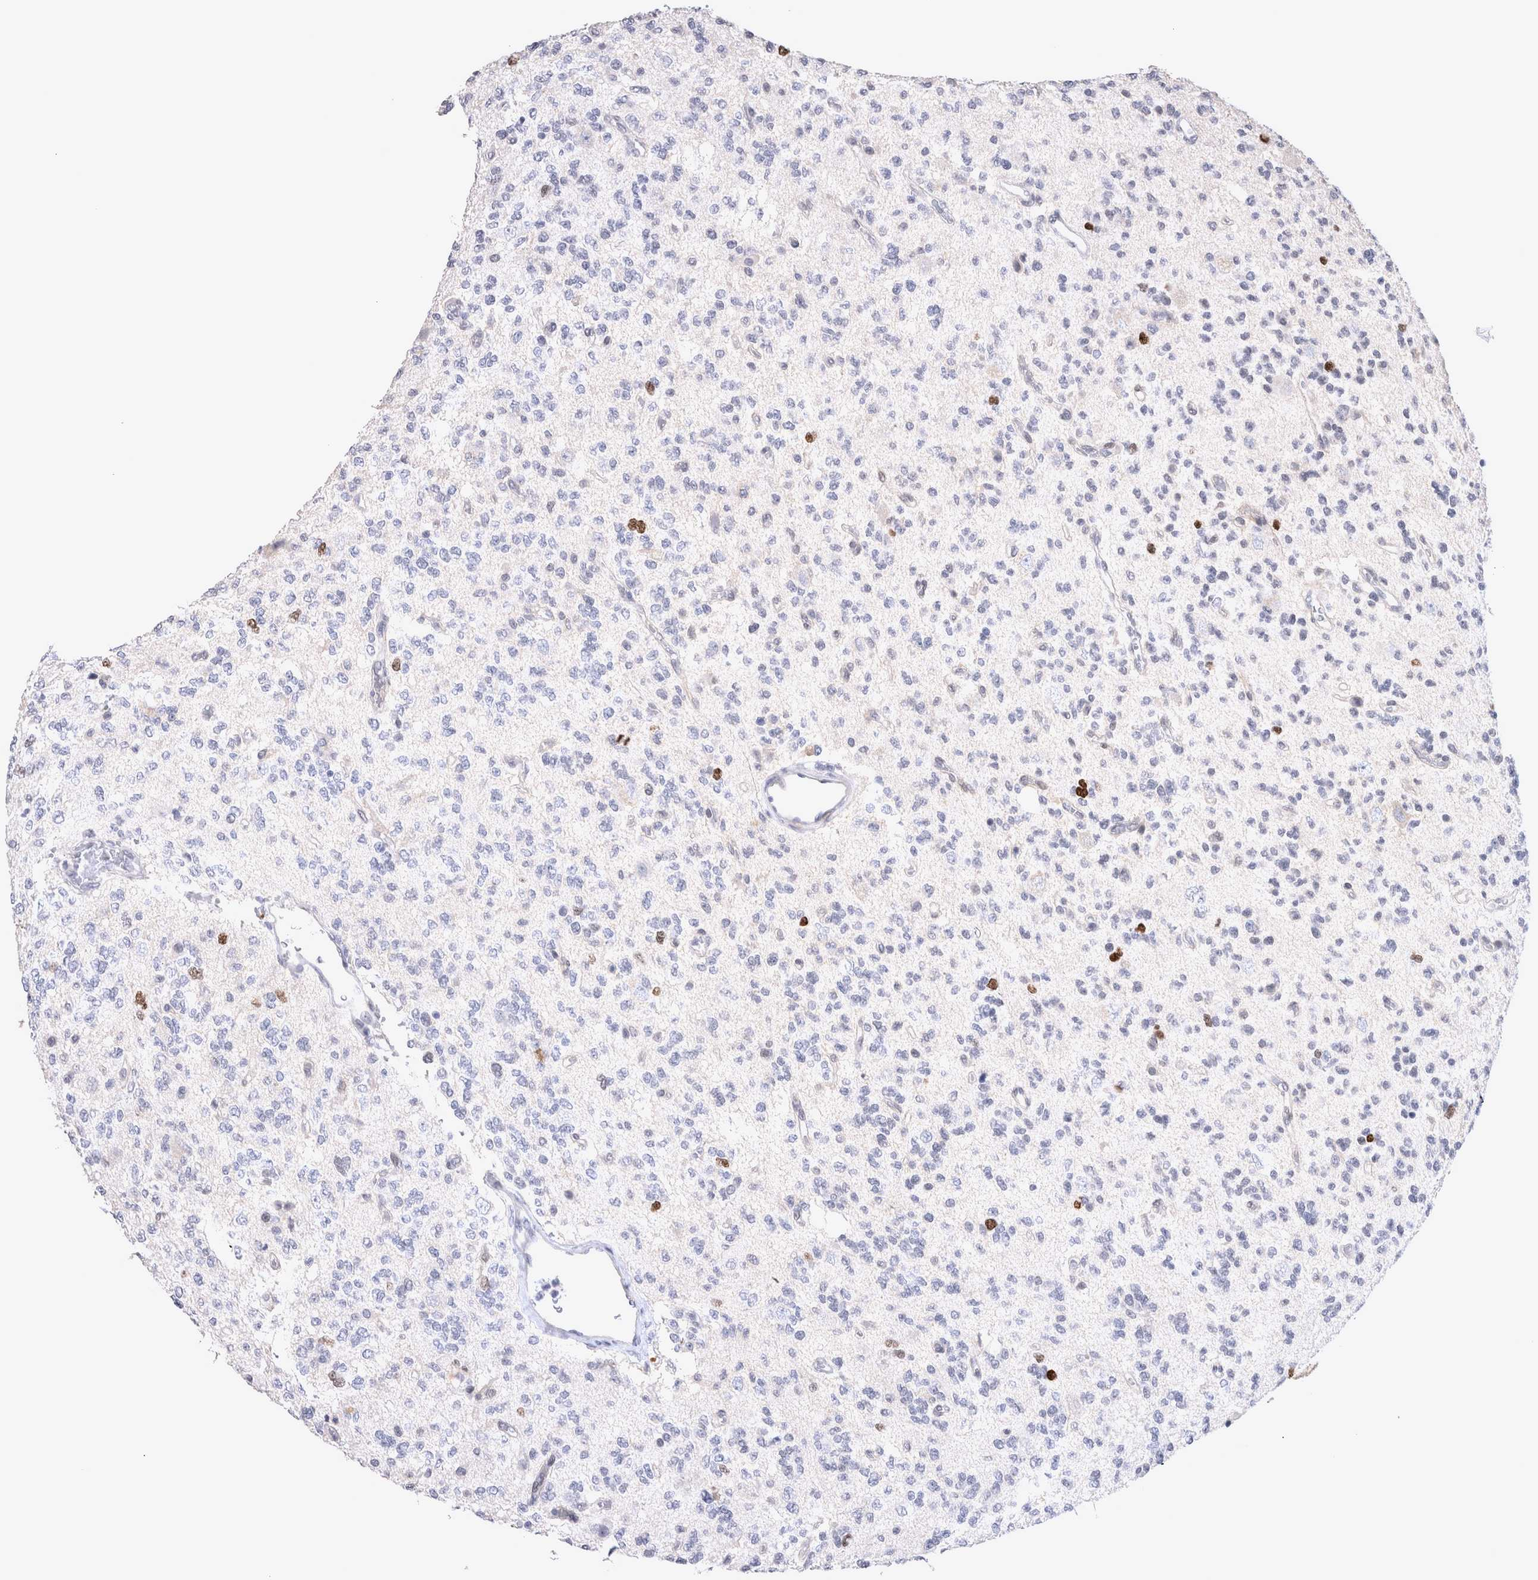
{"staining": {"intensity": "negative", "quantity": "none", "location": "none"}, "tissue": "glioma", "cell_type": "Tumor cells", "image_type": "cancer", "snomed": [{"axis": "morphology", "description": "Glioma, malignant, Low grade"}, {"axis": "topography", "description": "Brain"}], "caption": "High power microscopy micrograph of an IHC micrograph of glioma, revealing no significant expression in tumor cells.", "gene": "KIF18B", "patient": {"sex": "male", "age": 38}}